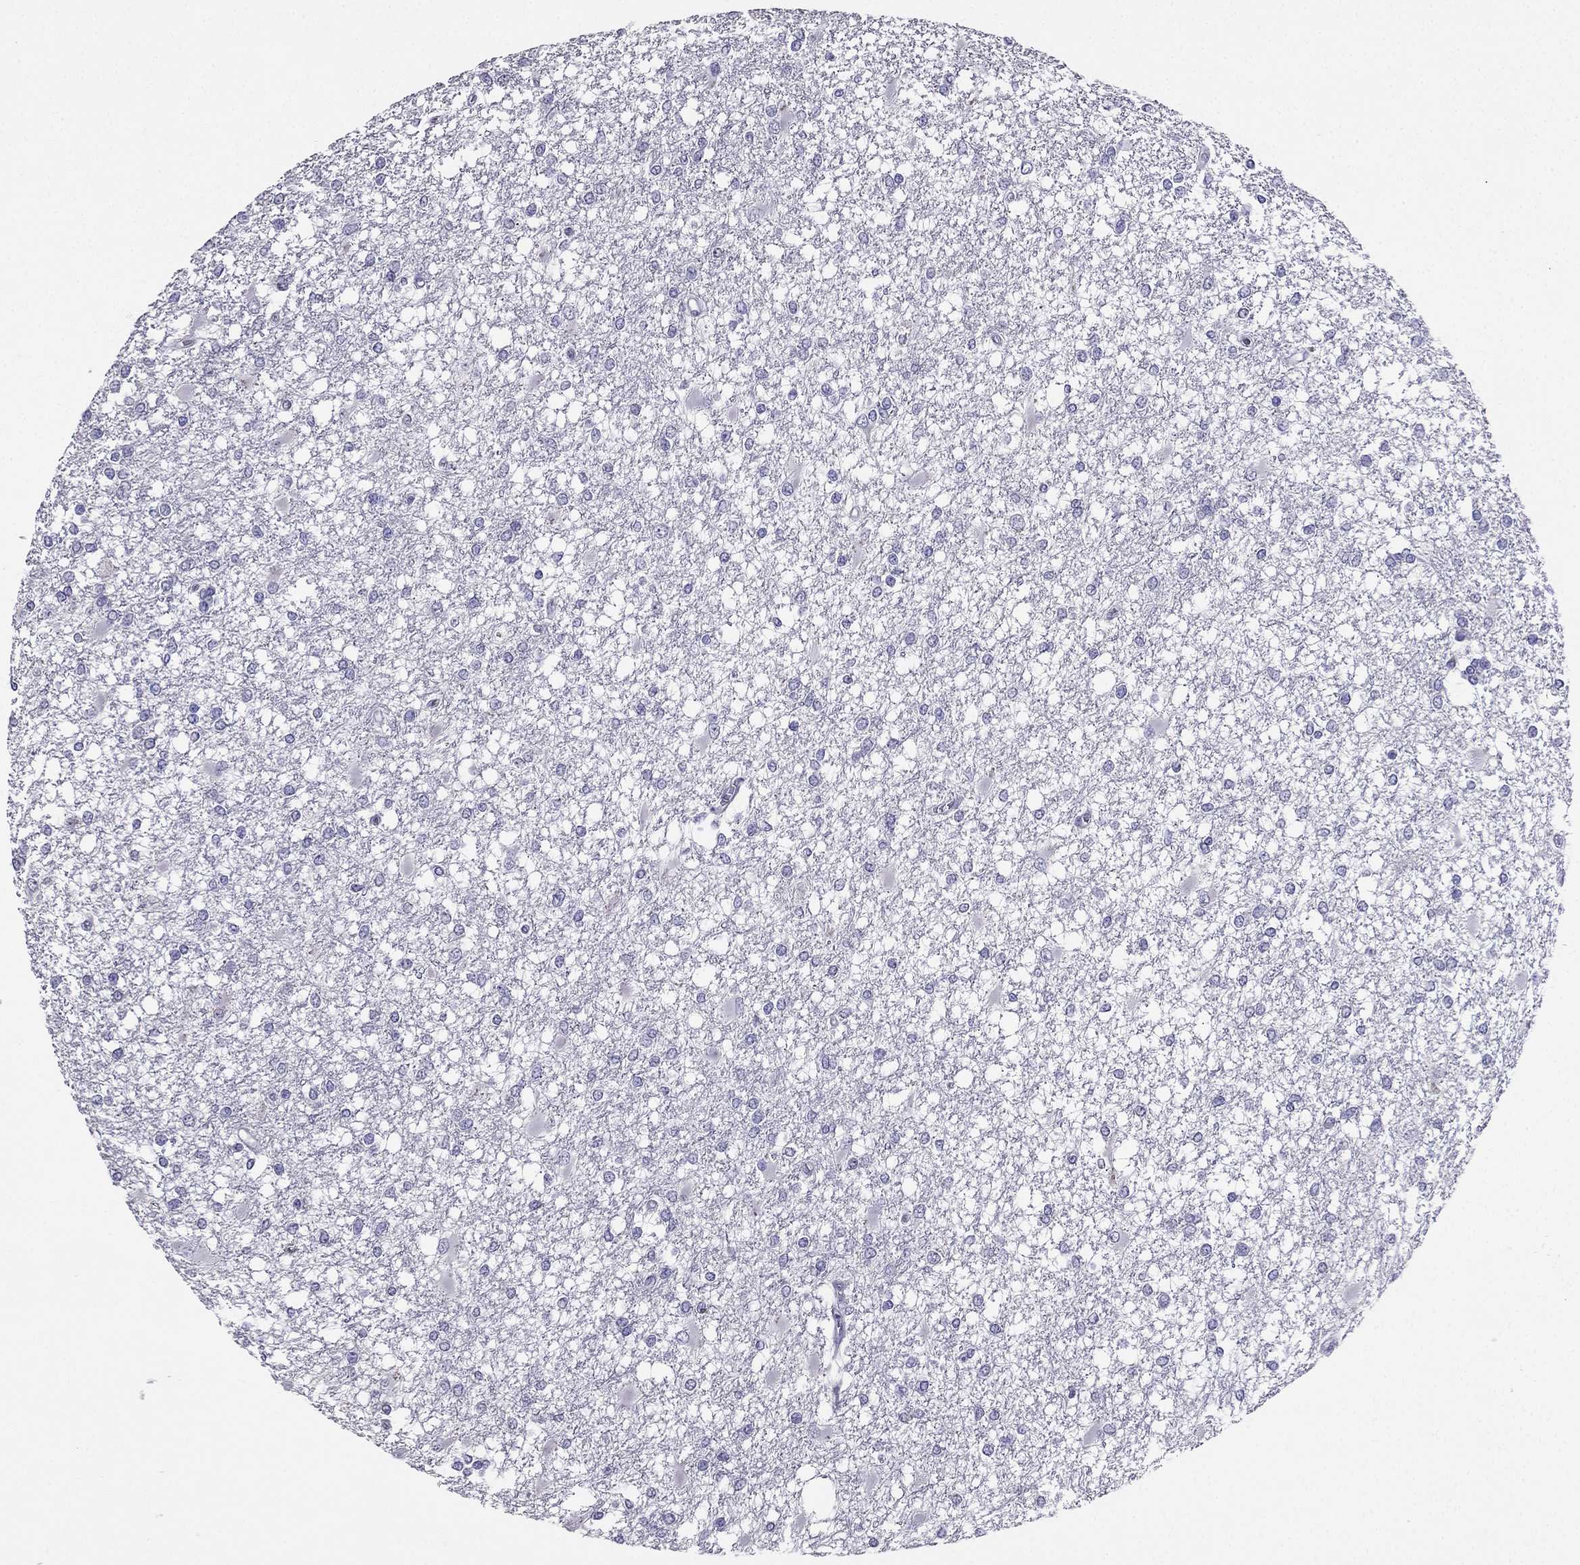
{"staining": {"intensity": "negative", "quantity": "none", "location": "none"}, "tissue": "glioma", "cell_type": "Tumor cells", "image_type": "cancer", "snomed": [{"axis": "morphology", "description": "Glioma, malignant, High grade"}, {"axis": "topography", "description": "Cerebral cortex"}], "caption": "There is no significant staining in tumor cells of glioma.", "gene": "ARID3A", "patient": {"sex": "male", "age": 79}}